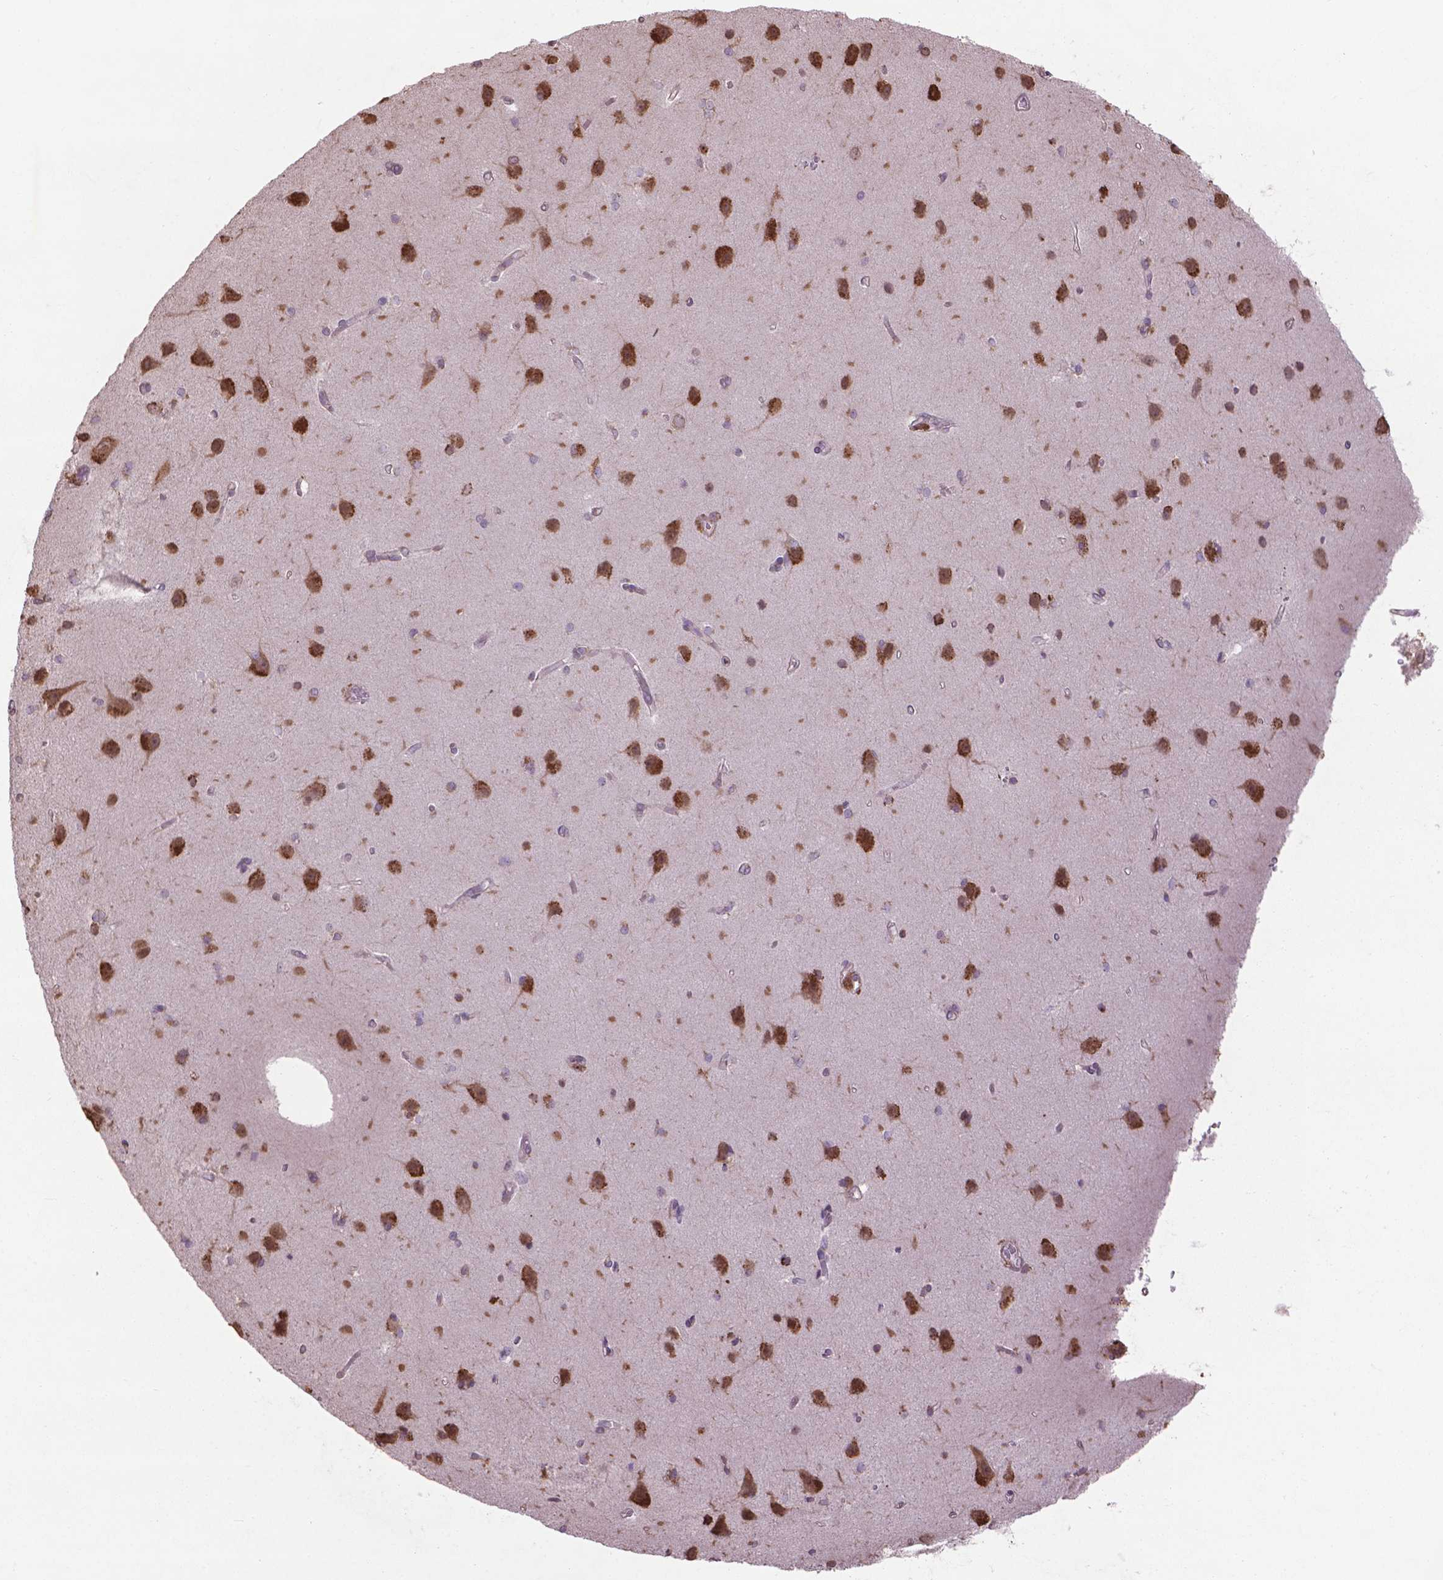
{"staining": {"intensity": "negative", "quantity": "none", "location": "none"}, "tissue": "cerebral cortex", "cell_type": "Endothelial cells", "image_type": "normal", "snomed": [{"axis": "morphology", "description": "Normal tissue, NOS"}, {"axis": "topography", "description": "Cerebral cortex"}], "caption": "DAB immunohistochemical staining of normal cerebral cortex demonstrates no significant positivity in endothelial cells.", "gene": "GAS1", "patient": {"sex": "male", "age": 37}}